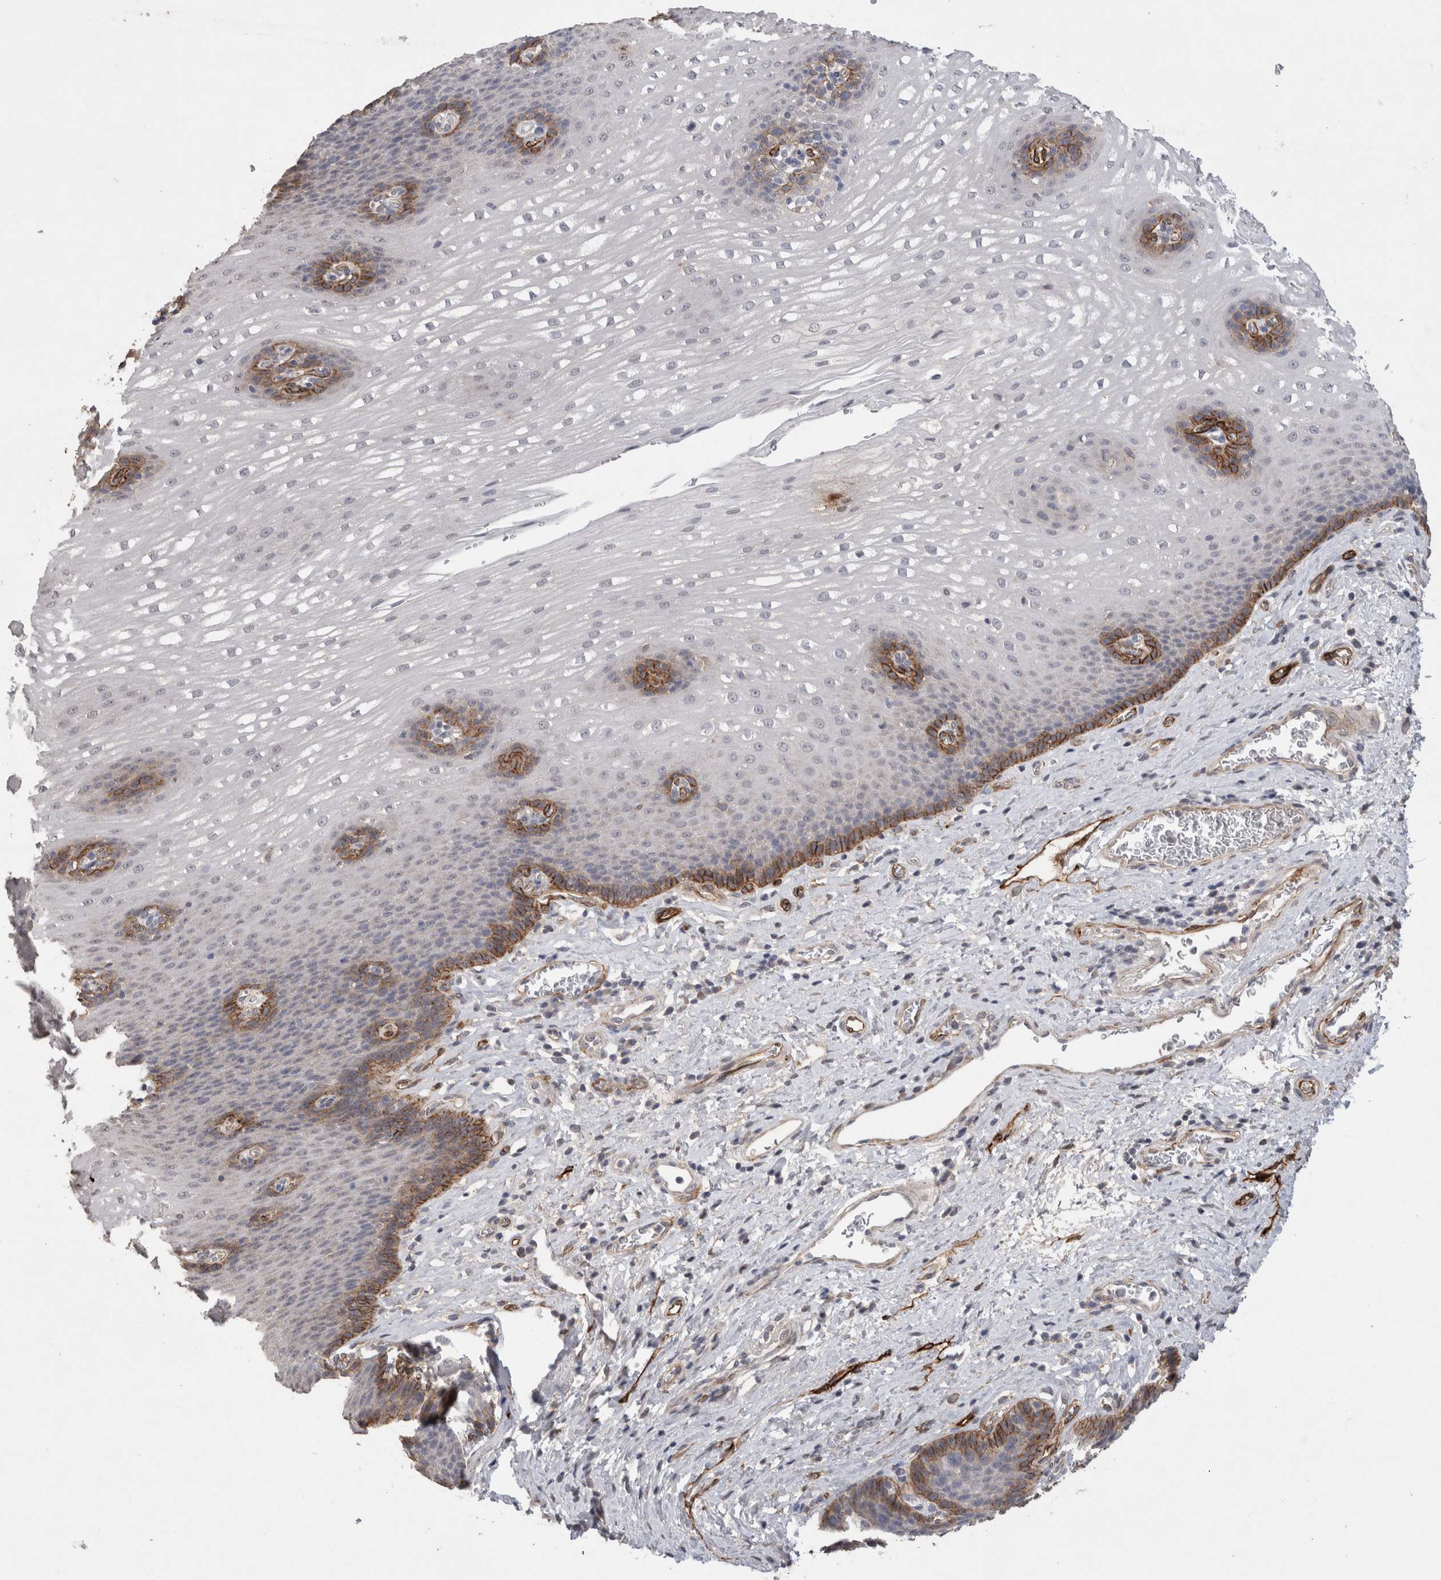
{"staining": {"intensity": "strong", "quantity": "<25%", "location": "cytoplasmic/membranous"}, "tissue": "esophagus", "cell_type": "Squamous epithelial cells", "image_type": "normal", "snomed": [{"axis": "morphology", "description": "Normal tissue, NOS"}, {"axis": "topography", "description": "Esophagus"}], "caption": "IHC staining of normal esophagus, which shows medium levels of strong cytoplasmic/membranous positivity in approximately <25% of squamous epithelial cells indicating strong cytoplasmic/membranous protein expression. The staining was performed using DAB (brown) for protein detection and nuclei were counterstained in hematoxylin (blue).", "gene": "CDH13", "patient": {"sex": "male", "age": 48}}